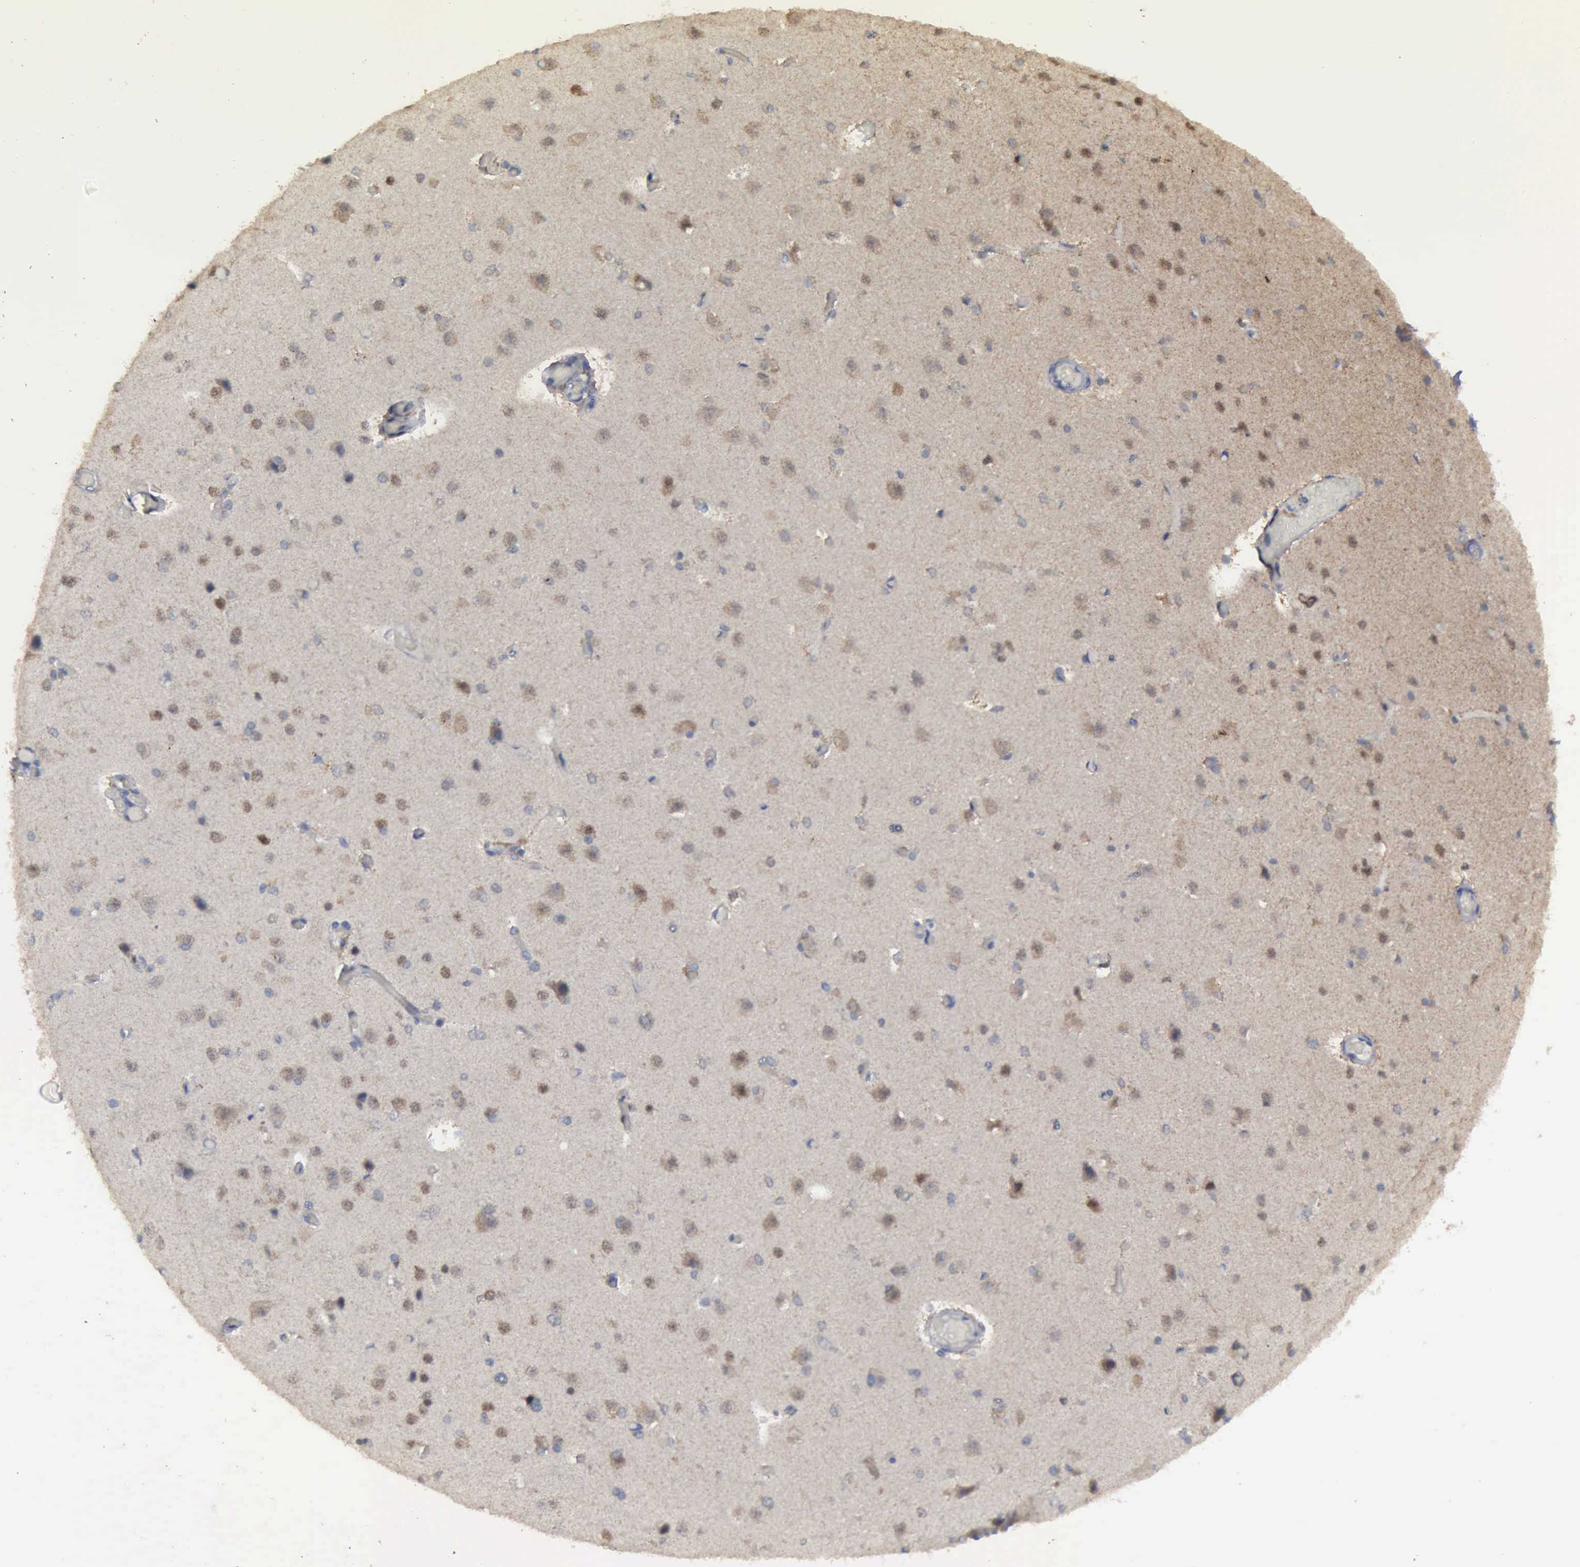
{"staining": {"intensity": "negative", "quantity": "none", "location": "none"}, "tissue": "cerebral cortex", "cell_type": "Endothelial cells", "image_type": "normal", "snomed": [{"axis": "morphology", "description": "Normal tissue, NOS"}, {"axis": "morphology", "description": "Glioma, malignant, High grade"}, {"axis": "topography", "description": "Cerebral cortex"}], "caption": "An immunohistochemistry (IHC) histopathology image of unremarkable cerebral cortex is shown. There is no staining in endothelial cells of cerebral cortex.", "gene": "CRKL", "patient": {"sex": "male", "age": 77}}